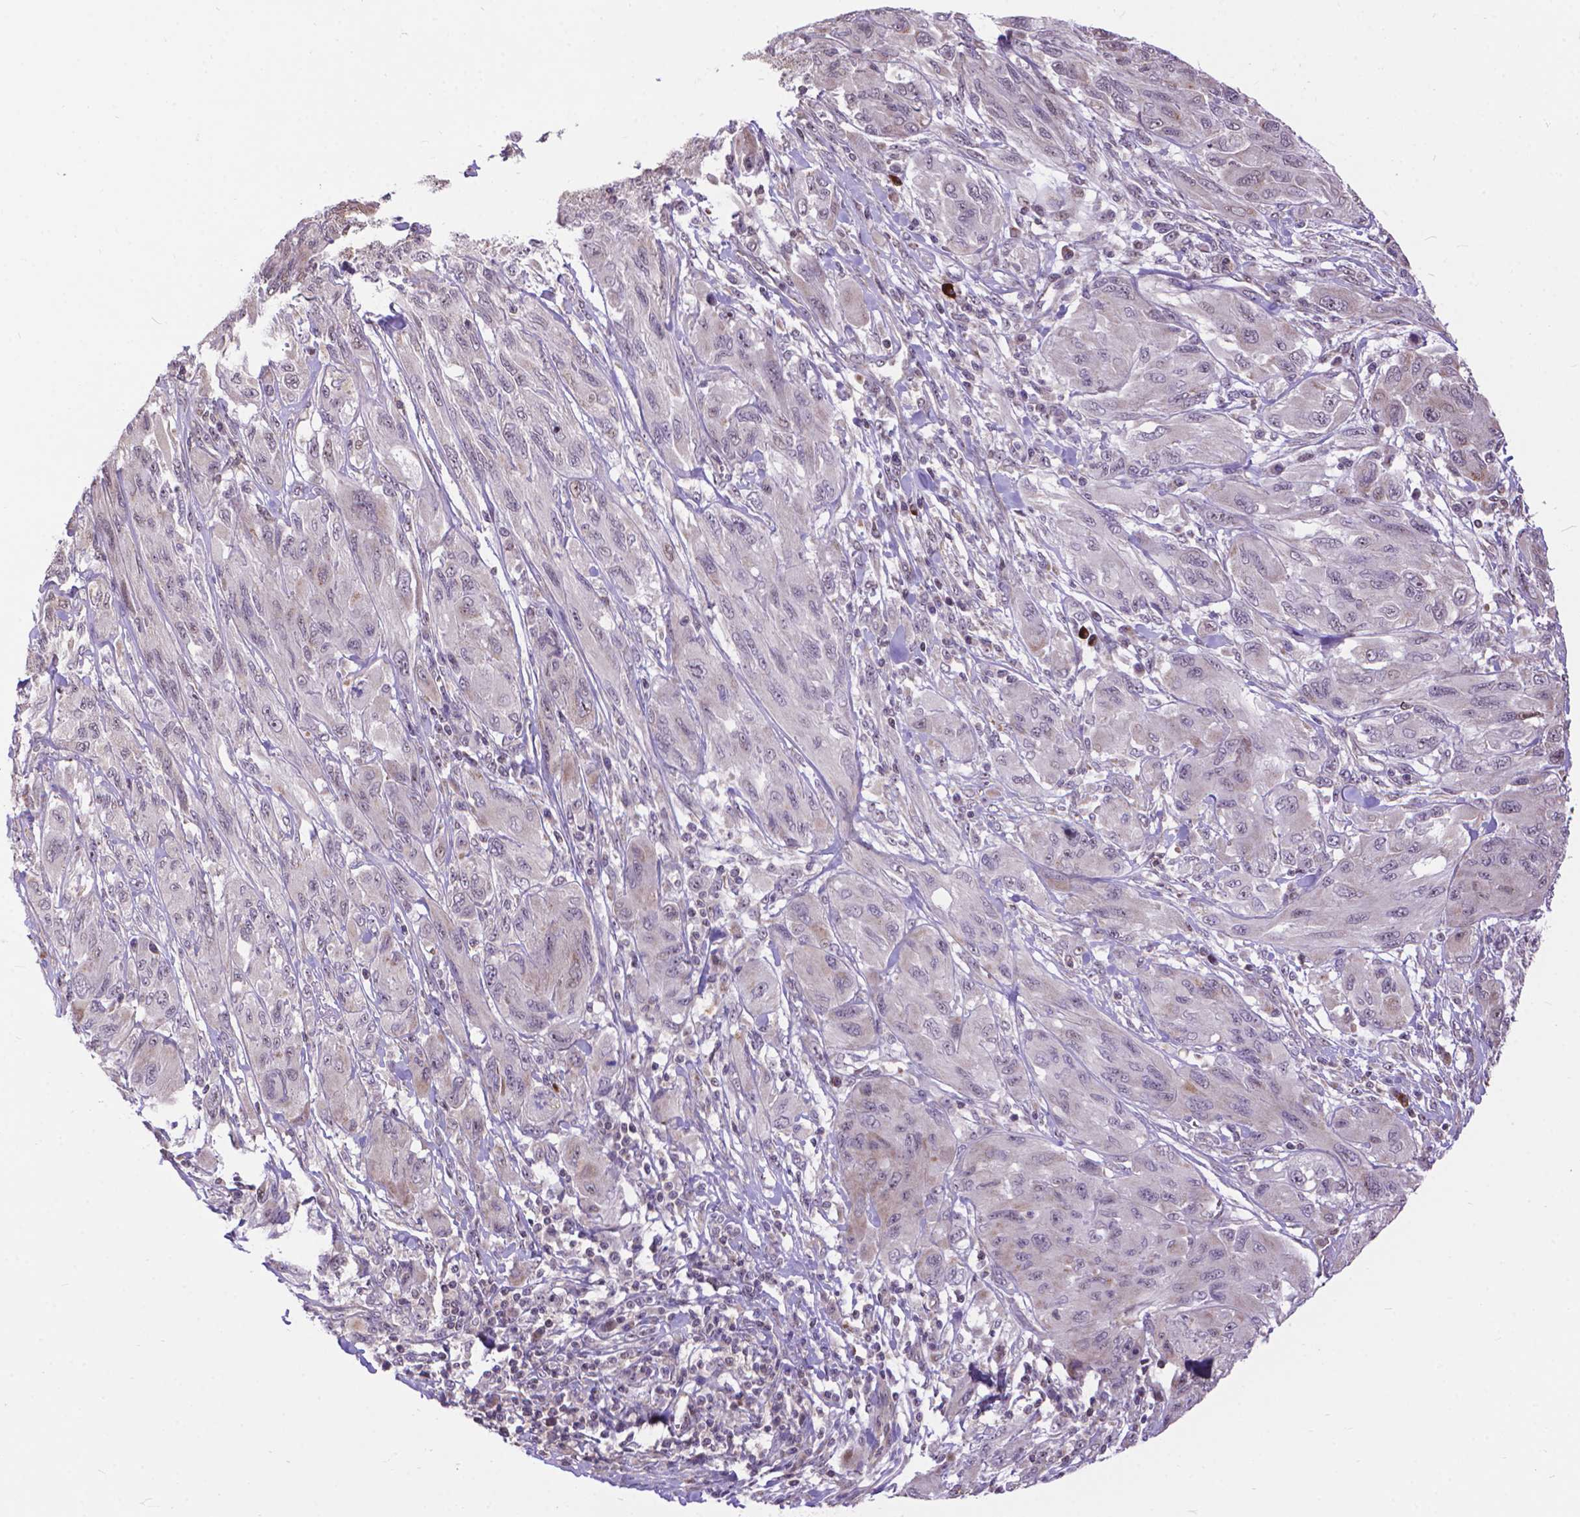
{"staining": {"intensity": "negative", "quantity": "none", "location": "none"}, "tissue": "melanoma", "cell_type": "Tumor cells", "image_type": "cancer", "snomed": [{"axis": "morphology", "description": "Malignant melanoma, NOS"}, {"axis": "topography", "description": "Skin"}], "caption": "The histopathology image displays no significant positivity in tumor cells of melanoma. (DAB immunohistochemistry visualized using brightfield microscopy, high magnification).", "gene": "TMEM135", "patient": {"sex": "female", "age": 91}}